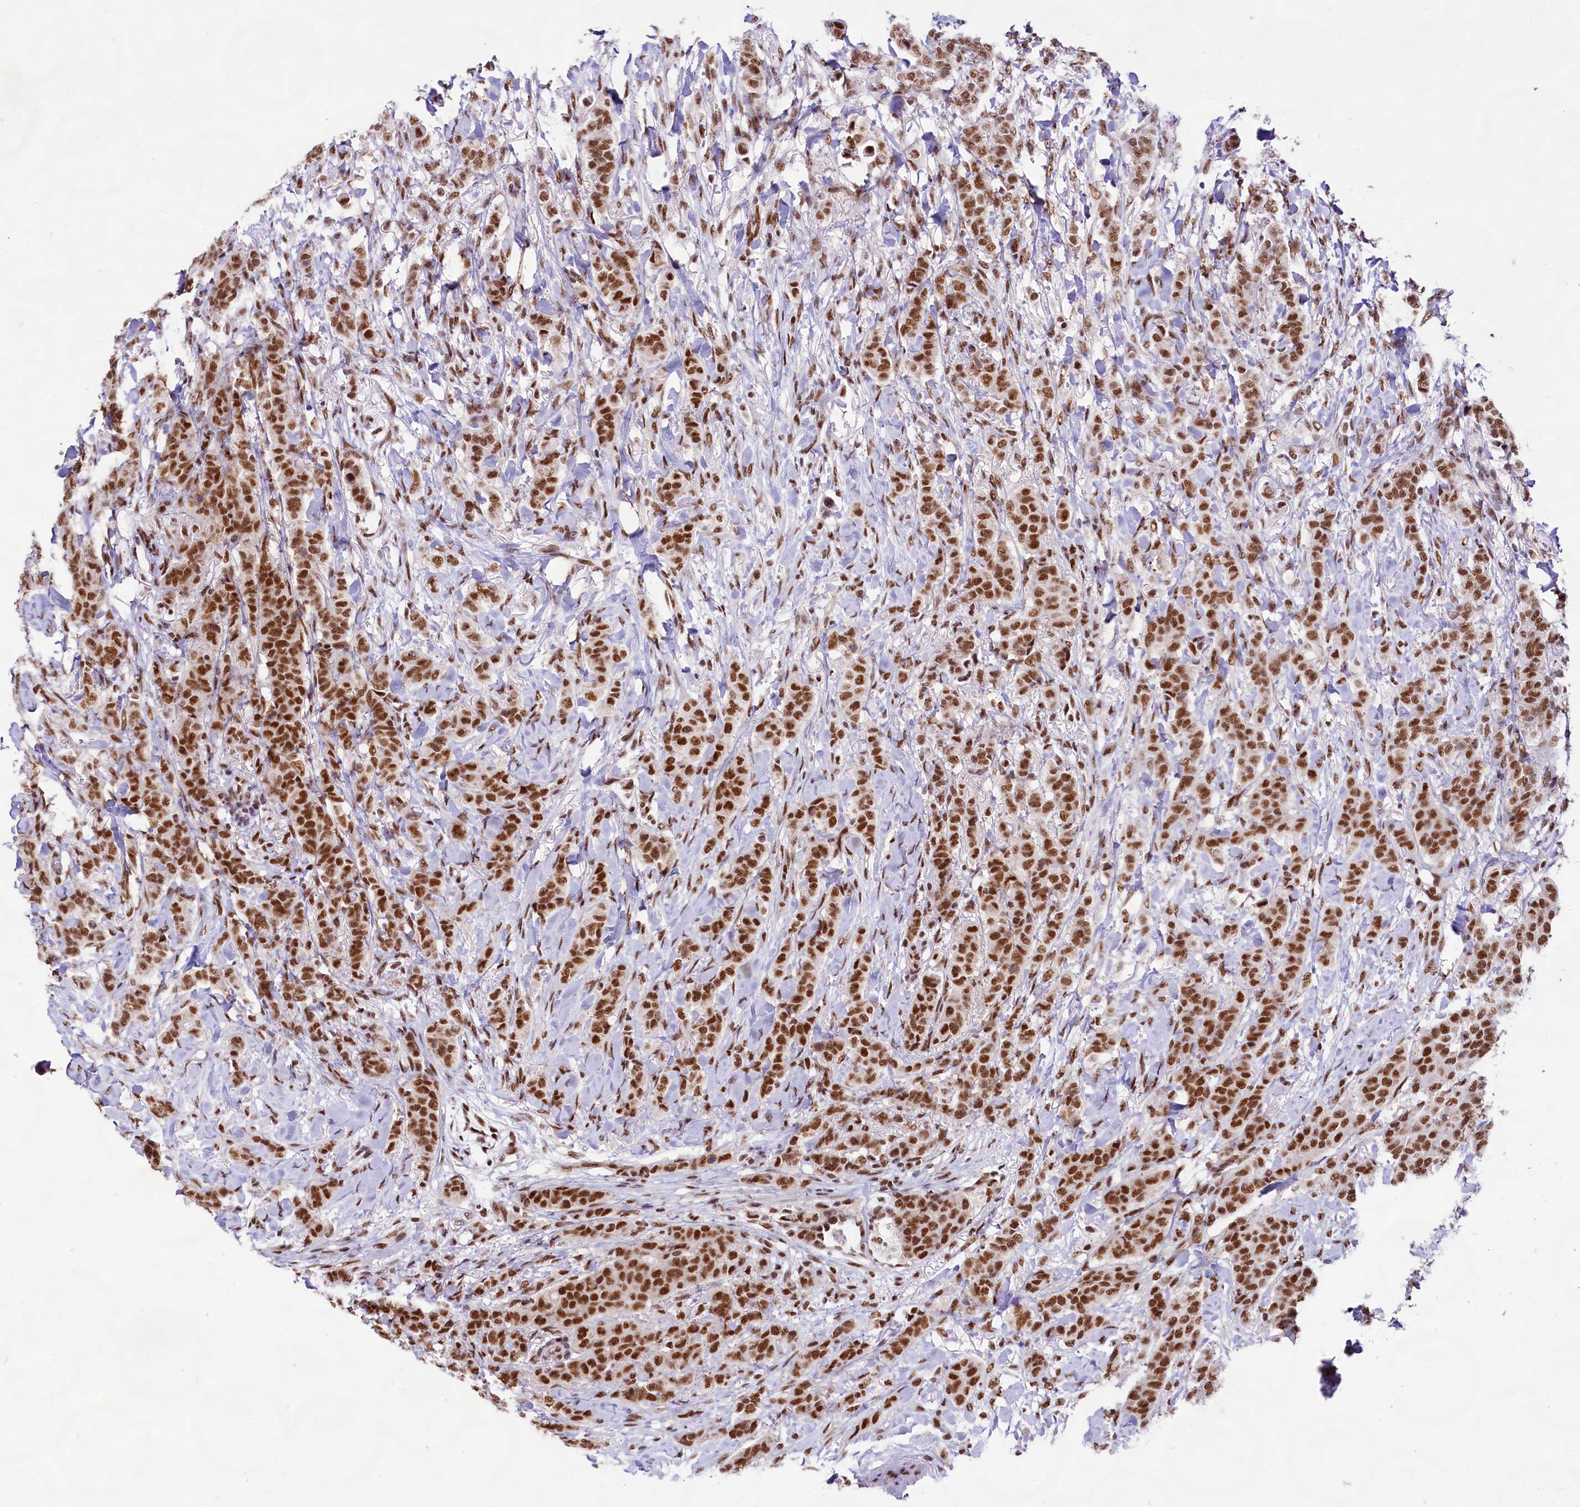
{"staining": {"intensity": "strong", "quantity": ">75%", "location": "nuclear"}, "tissue": "breast cancer", "cell_type": "Tumor cells", "image_type": "cancer", "snomed": [{"axis": "morphology", "description": "Duct carcinoma"}, {"axis": "topography", "description": "Breast"}], "caption": "Human intraductal carcinoma (breast) stained with a protein marker shows strong staining in tumor cells.", "gene": "HIRA", "patient": {"sex": "female", "age": 40}}